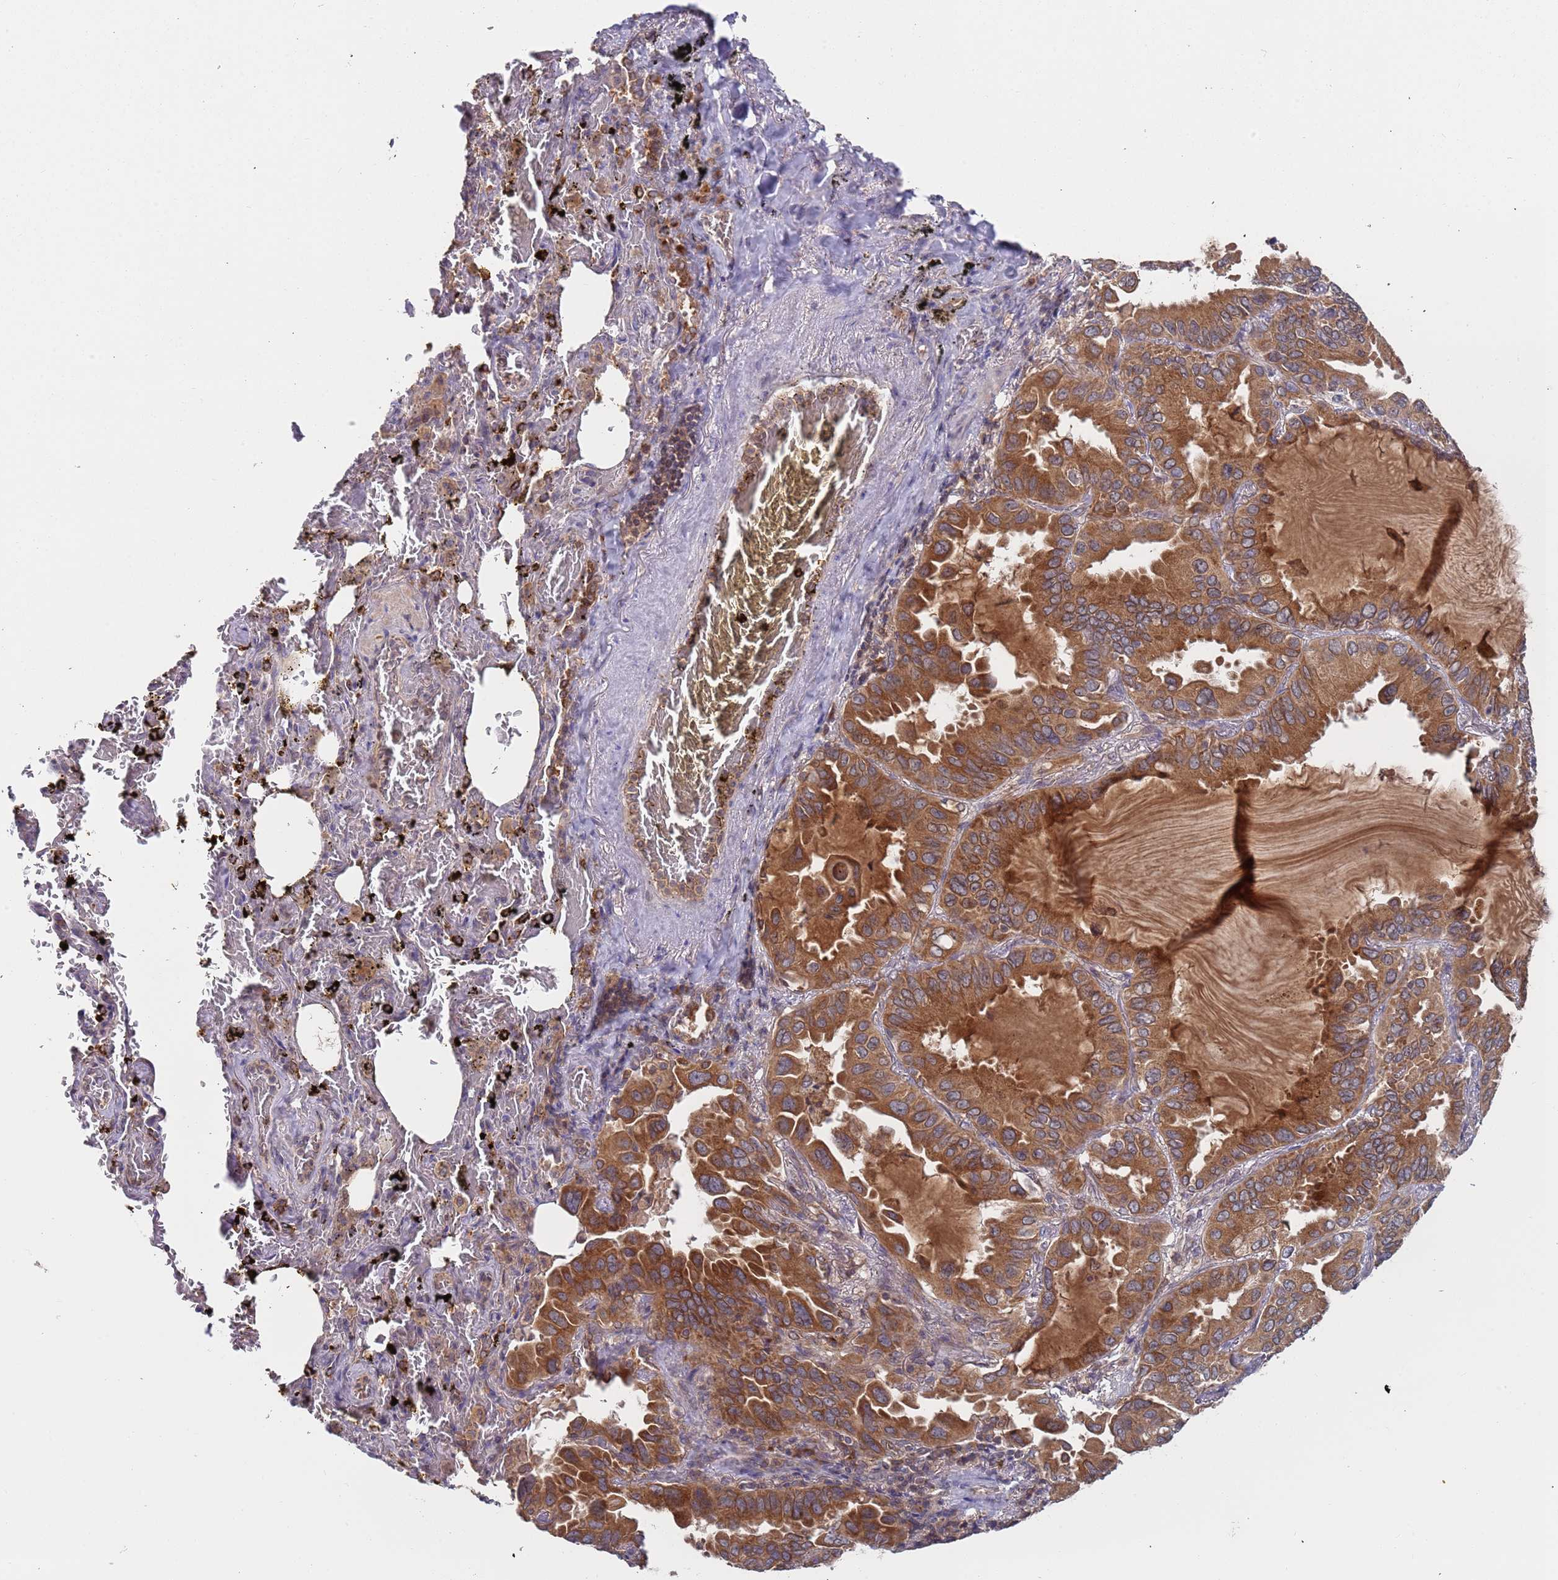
{"staining": {"intensity": "strong", "quantity": ">75%", "location": "cytoplasmic/membranous"}, "tissue": "lung cancer", "cell_type": "Tumor cells", "image_type": "cancer", "snomed": [{"axis": "morphology", "description": "Adenocarcinoma, NOS"}, {"axis": "topography", "description": "Lung"}], "caption": "There is high levels of strong cytoplasmic/membranous expression in tumor cells of lung cancer (adenocarcinoma), as demonstrated by immunohistochemical staining (brown color).", "gene": "OR5A2", "patient": {"sex": "male", "age": 64}}